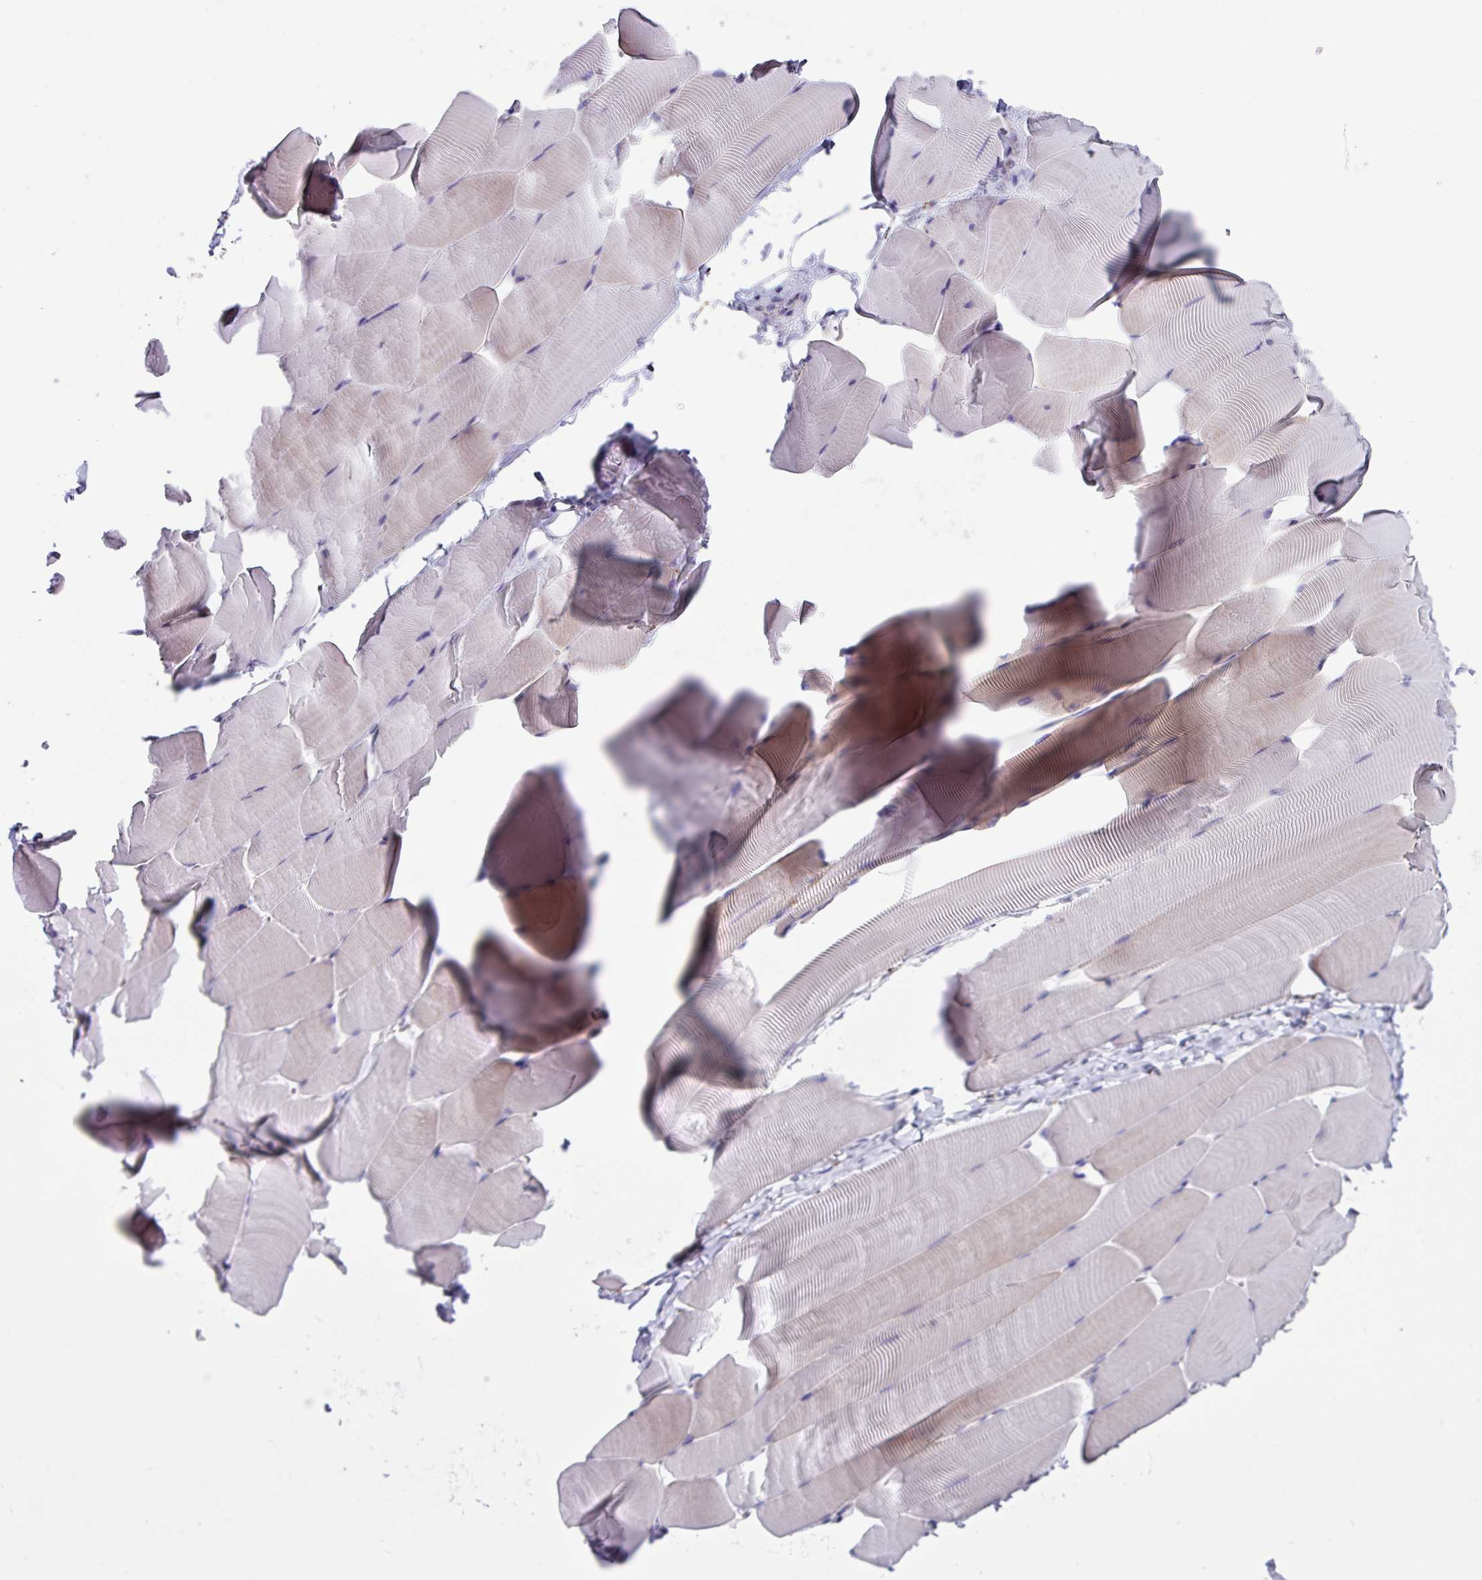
{"staining": {"intensity": "negative", "quantity": "none", "location": "none"}, "tissue": "adipose tissue", "cell_type": "Adipocytes", "image_type": "normal", "snomed": [{"axis": "morphology", "description": "Normal tissue, NOS"}, {"axis": "topography", "description": "Prostate"}, {"axis": "topography", "description": "Peripheral nerve tissue"}], "caption": "A high-resolution micrograph shows immunohistochemistry (IHC) staining of unremarkable adipose tissue, which reveals no significant staining in adipocytes. (IHC, brightfield microscopy, high magnification).", "gene": "OTULIN", "patient": {"sex": "male", "age": 55}}